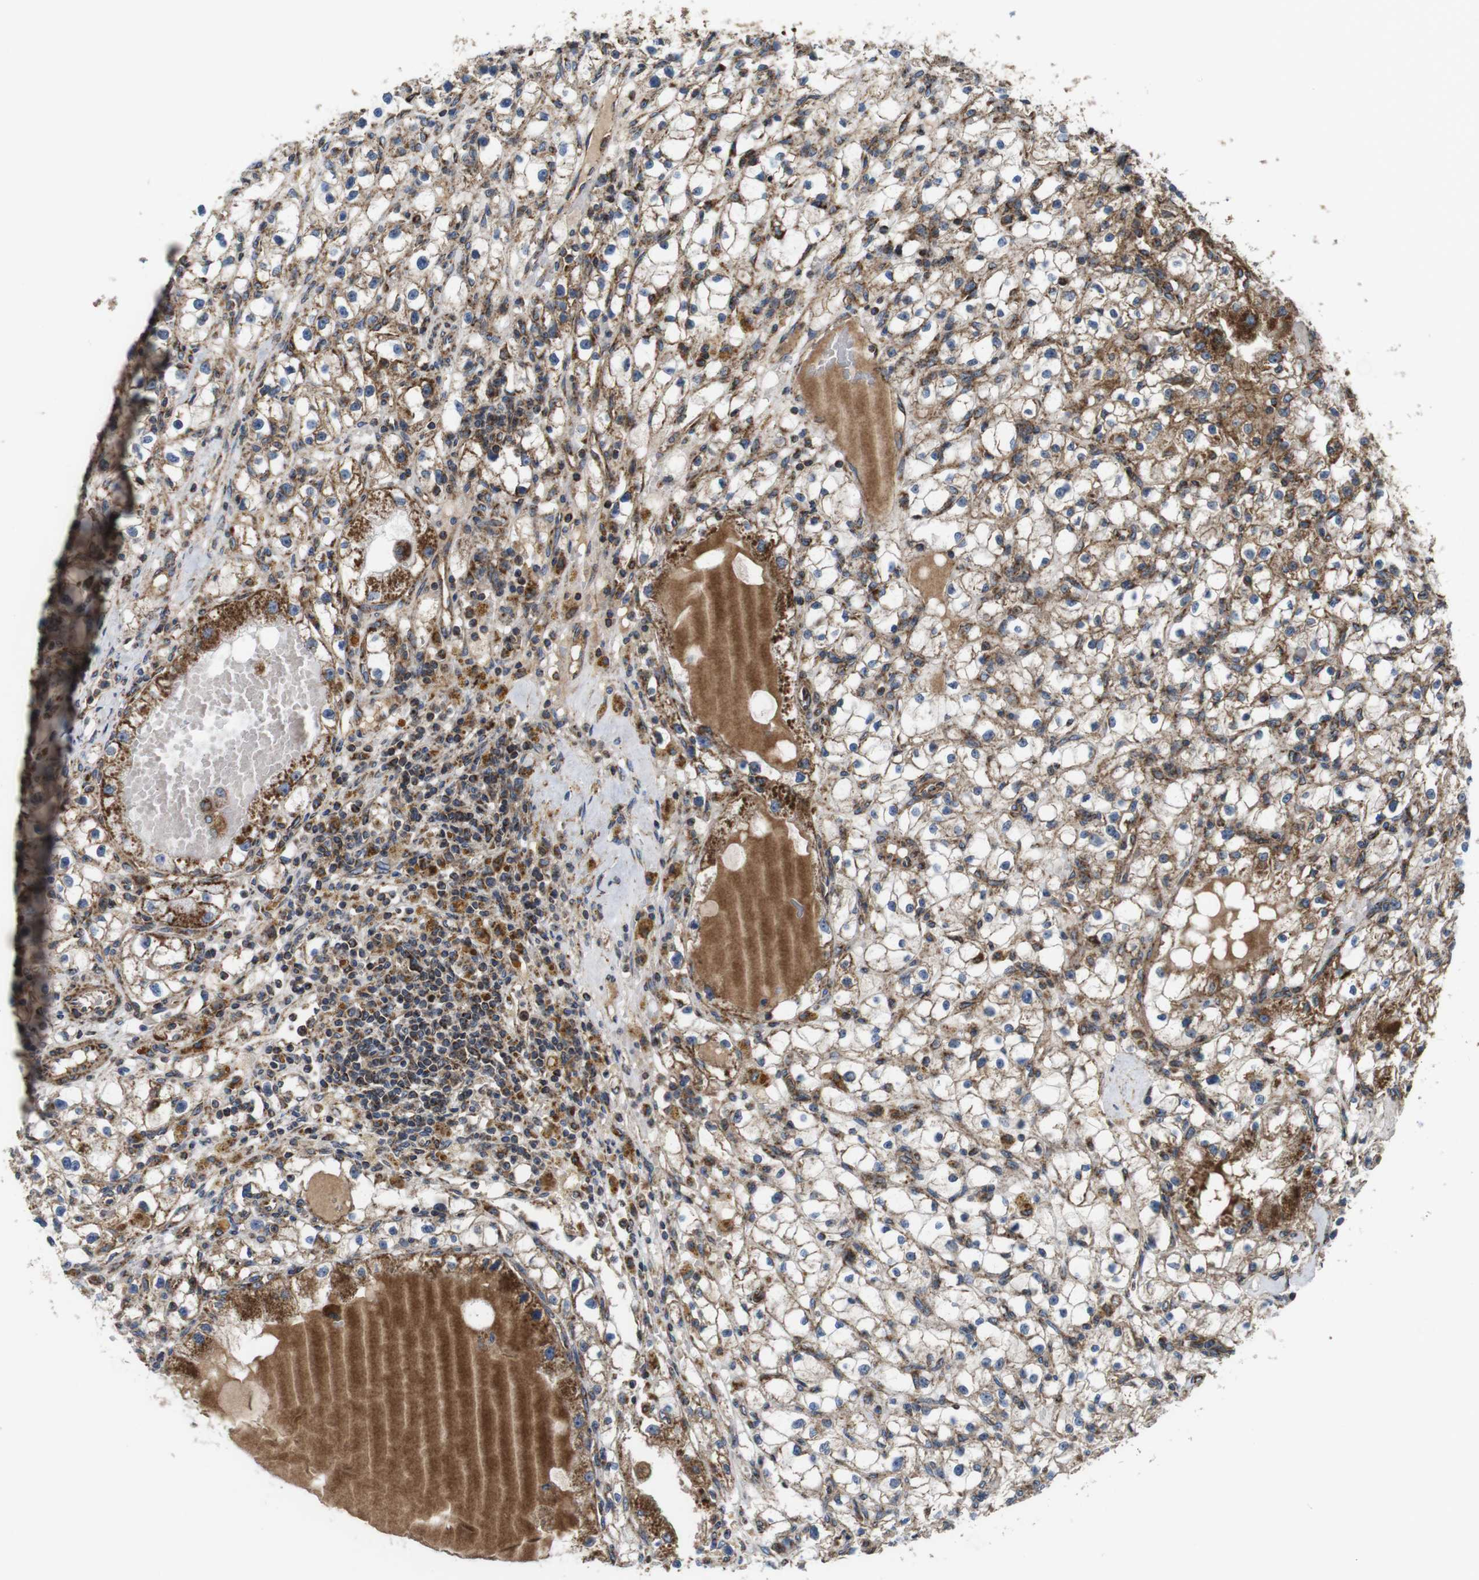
{"staining": {"intensity": "moderate", "quantity": "25%-75%", "location": "cytoplasmic/membranous"}, "tissue": "renal cancer", "cell_type": "Tumor cells", "image_type": "cancer", "snomed": [{"axis": "morphology", "description": "Adenocarcinoma, NOS"}, {"axis": "topography", "description": "Kidney"}], "caption": "Moderate cytoplasmic/membranous staining is present in approximately 25%-75% of tumor cells in adenocarcinoma (renal).", "gene": "HK1", "patient": {"sex": "male", "age": 56}}